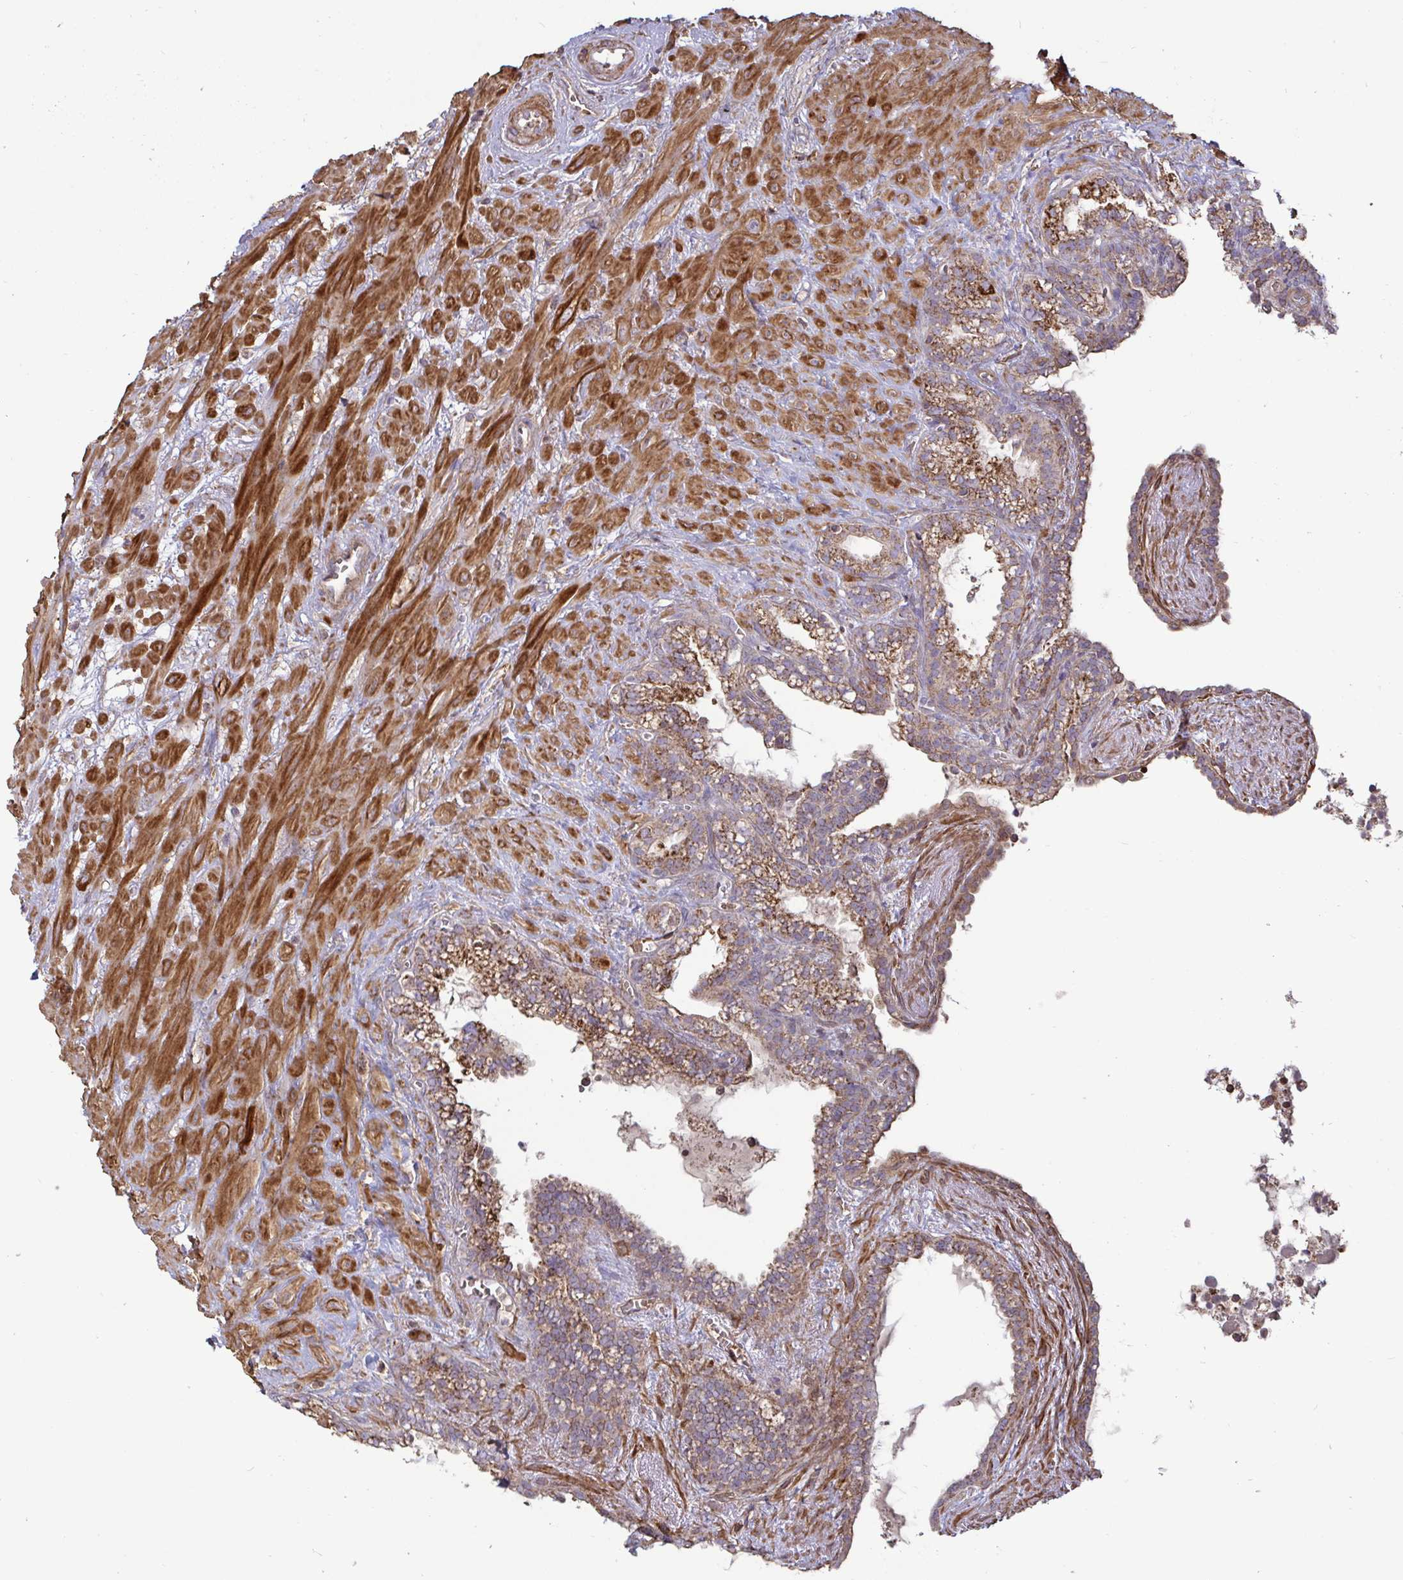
{"staining": {"intensity": "strong", "quantity": ">75%", "location": "cytoplasmic/membranous"}, "tissue": "seminal vesicle", "cell_type": "Glandular cells", "image_type": "normal", "snomed": [{"axis": "morphology", "description": "Normal tissue, NOS"}, {"axis": "topography", "description": "Seminal veicle"}], "caption": "Glandular cells demonstrate high levels of strong cytoplasmic/membranous expression in approximately >75% of cells in normal seminal vesicle. (brown staining indicates protein expression, while blue staining denotes nuclei).", "gene": "SPRY1", "patient": {"sex": "male", "age": 76}}